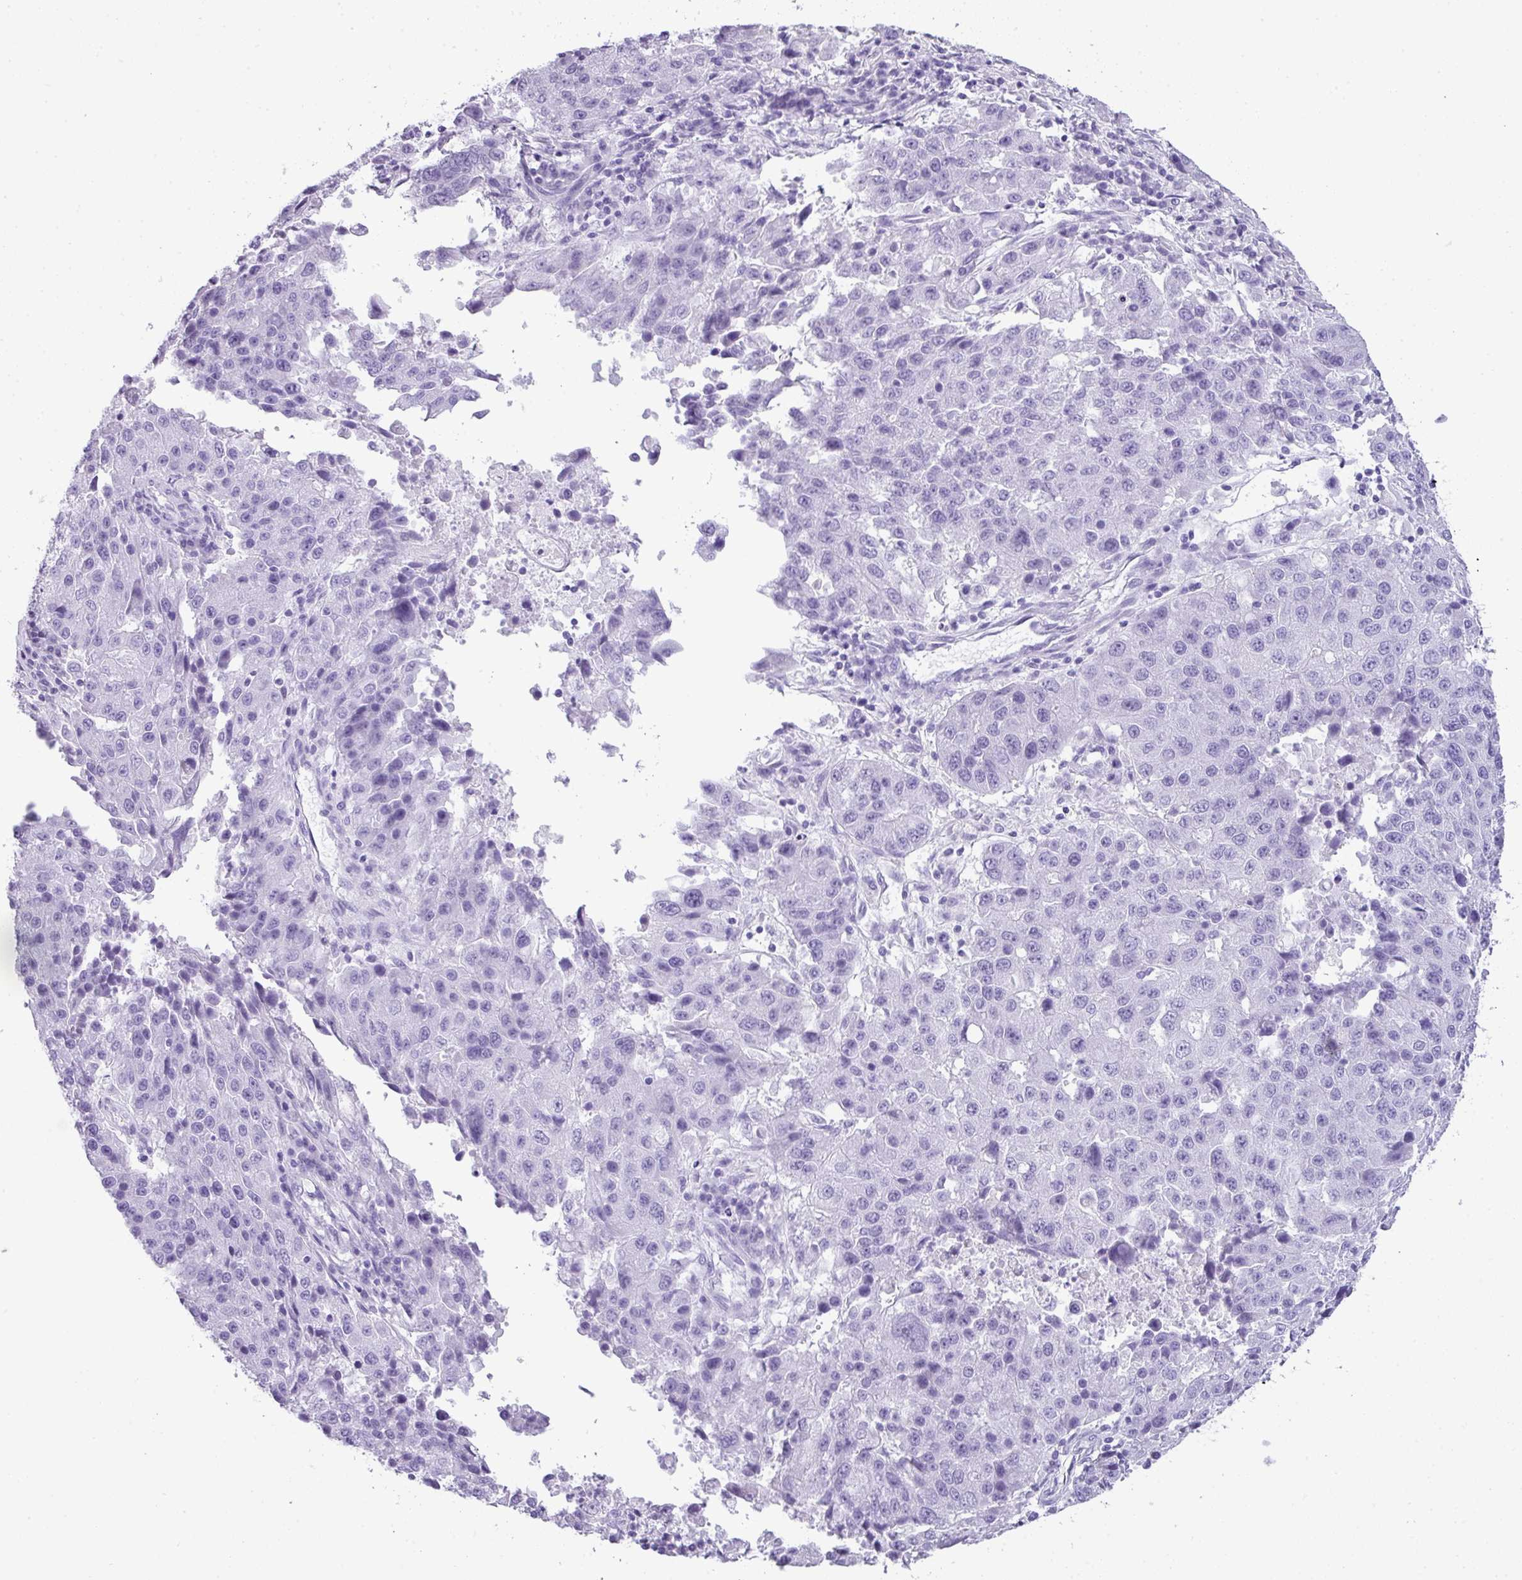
{"staining": {"intensity": "negative", "quantity": "none", "location": "none"}, "tissue": "stomach cancer", "cell_type": "Tumor cells", "image_type": "cancer", "snomed": [{"axis": "morphology", "description": "Adenocarcinoma, NOS"}, {"axis": "topography", "description": "Stomach"}], "caption": "IHC of human stomach cancer shows no expression in tumor cells. The staining is performed using DAB brown chromogen with nuclei counter-stained in using hematoxylin.", "gene": "TNP1", "patient": {"sex": "male", "age": 71}}